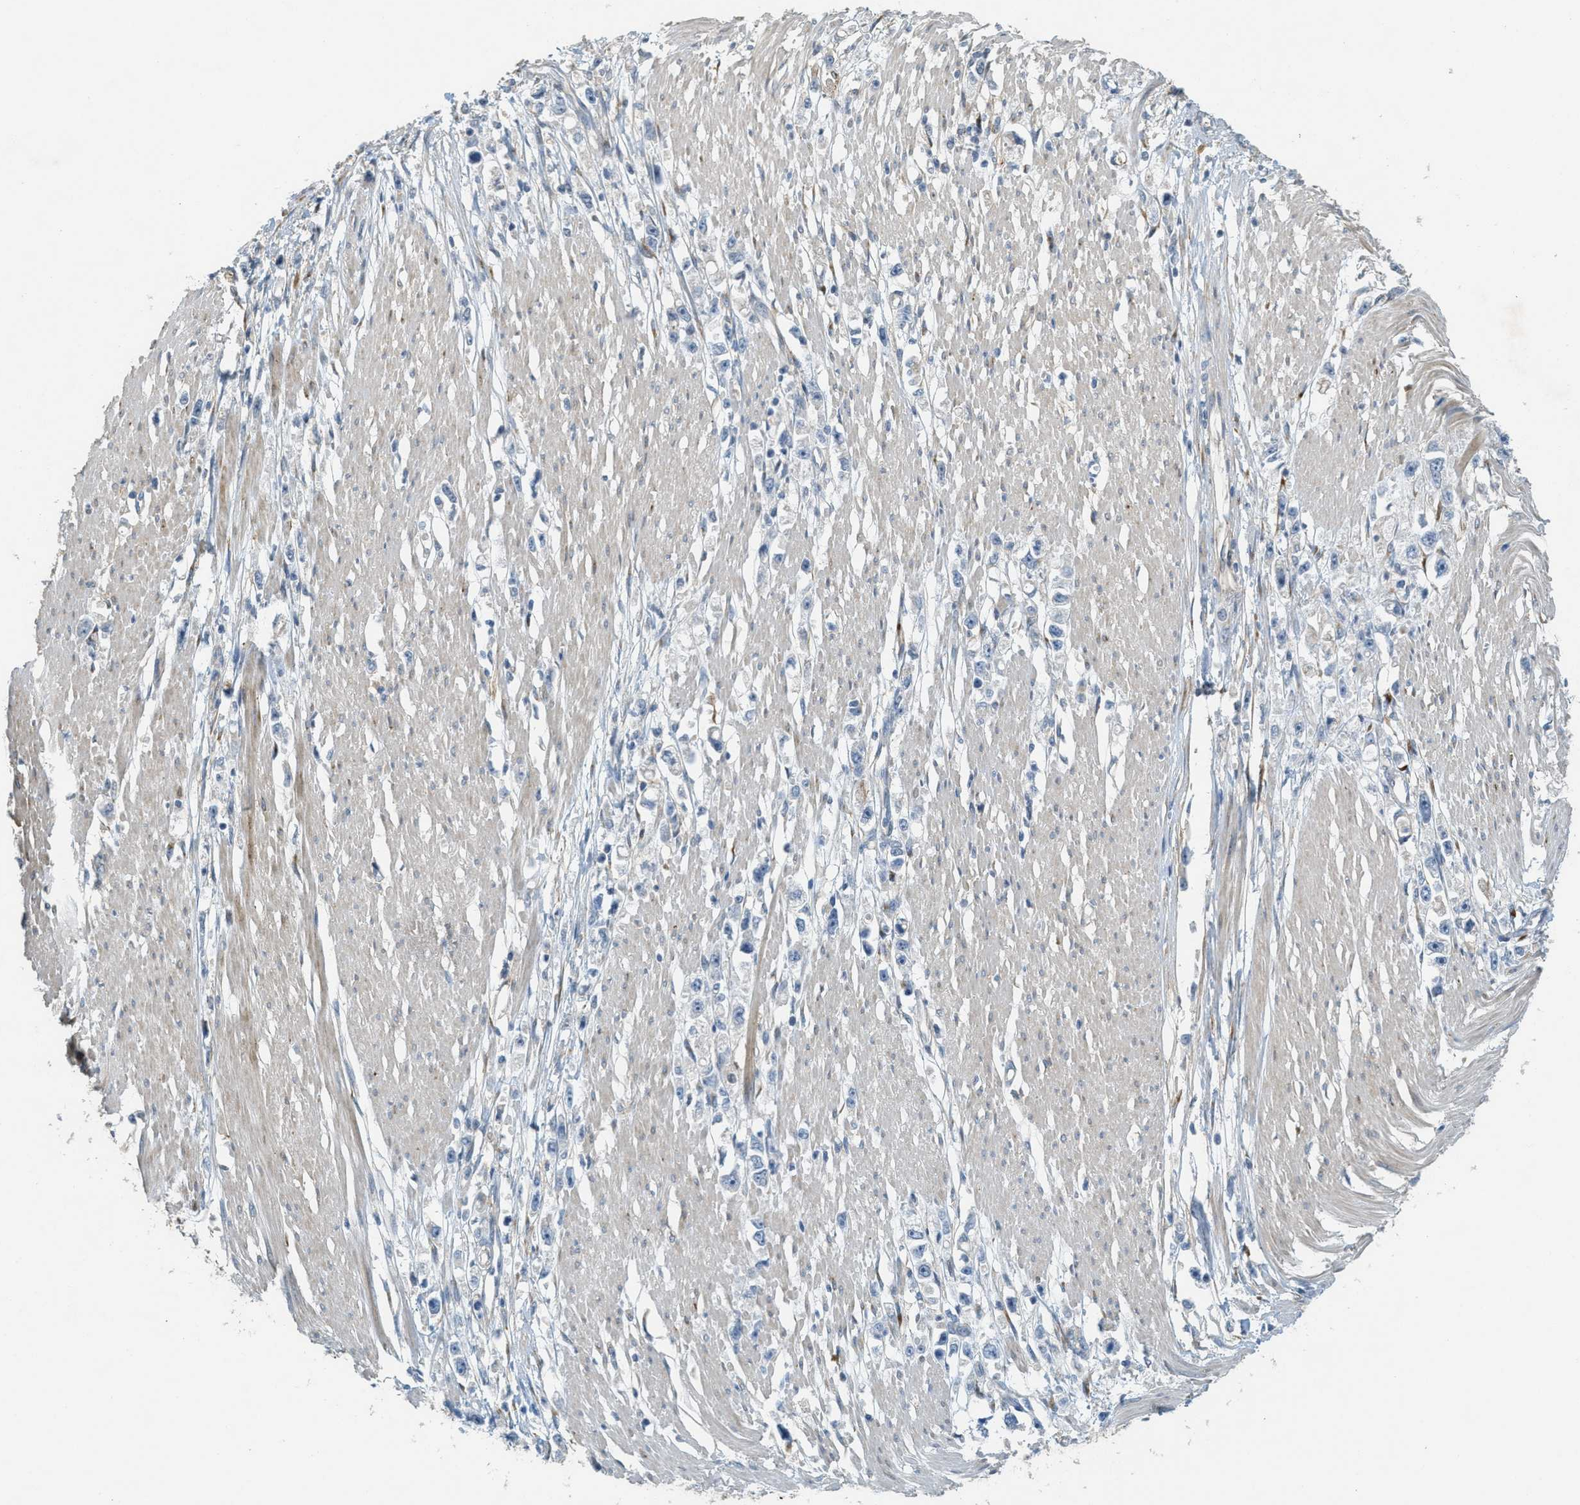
{"staining": {"intensity": "negative", "quantity": "none", "location": "none"}, "tissue": "stomach cancer", "cell_type": "Tumor cells", "image_type": "cancer", "snomed": [{"axis": "morphology", "description": "Adenocarcinoma, NOS"}, {"axis": "topography", "description": "Stomach"}], "caption": "Tumor cells show no significant positivity in stomach cancer.", "gene": "ADCY5", "patient": {"sex": "female", "age": 59}}